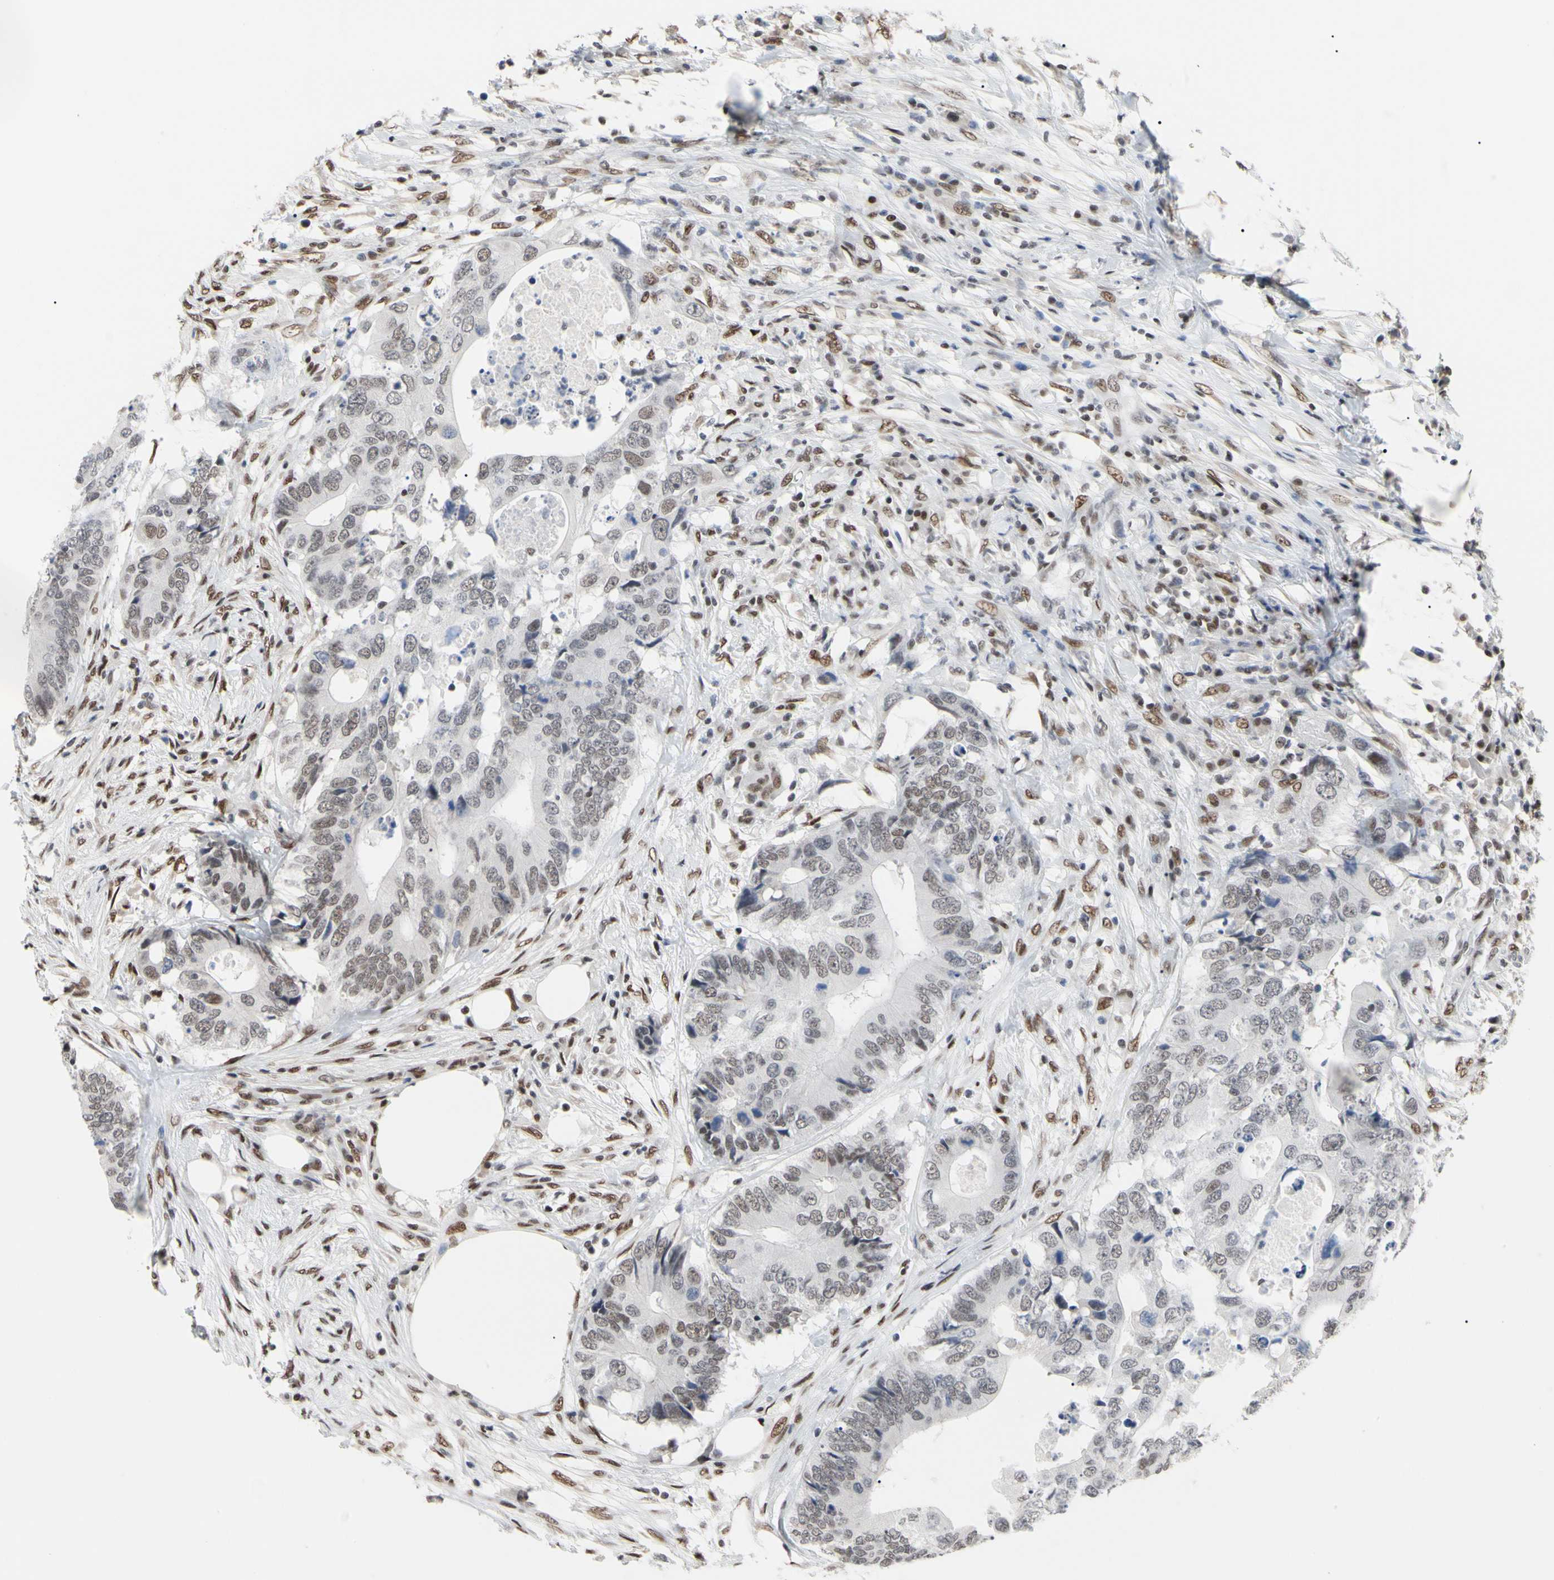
{"staining": {"intensity": "weak", "quantity": ">75%", "location": "nuclear"}, "tissue": "colorectal cancer", "cell_type": "Tumor cells", "image_type": "cancer", "snomed": [{"axis": "morphology", "description": "Adenocarcinoma, NOS"}, {"axis": "topography", "description": "Colon"}], "caption": "This image exhibits colorectal cancer (adenocarcinoma) stained with immunohistochemistry to label a protein in brown. The nuclear of tumor cells show weak positivity for the protein. Nuclei are counter-stained blue.", "gene": "FAM98B", "patient": {"sex": "male", "age": 71}}